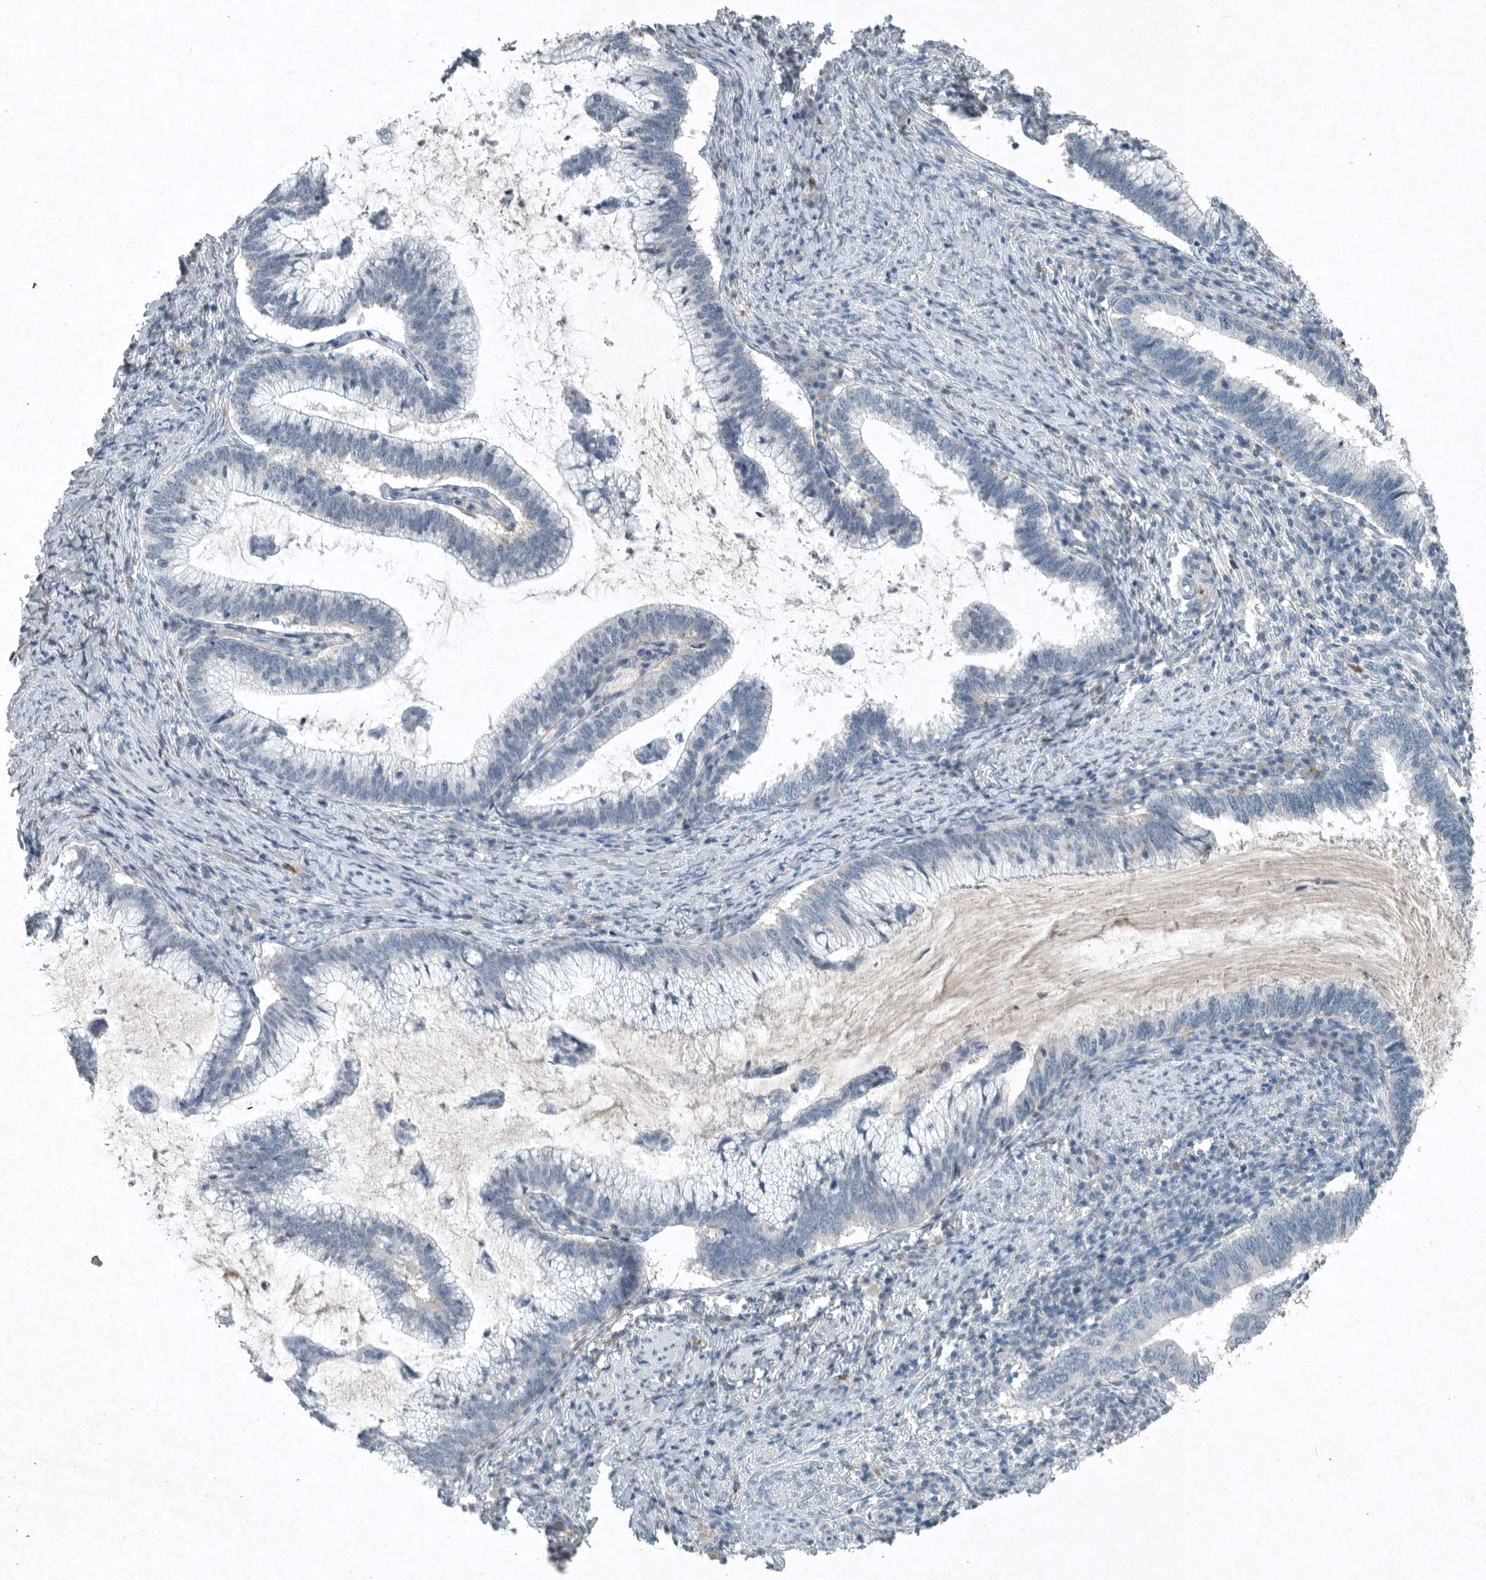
{"staining": {"intensity": "negative", "quantity": "none", "location": "none"}, "tissue": "cervical cancer", "cell_type": "Tumor cells", "image_type": "cancer", "snomed": [{"axis": "morphology", "description": "Adenocarcinoma, NOS"}, {"axis": "topography", "description": "Cervix"}], "caption": "High power microscopy image of an IHC micrograph of cervical adenocarcinoma, revealing no significant positivity in tumor cells.", "gene": "IL20", "patient": {"sex": "female", "age": 36}}